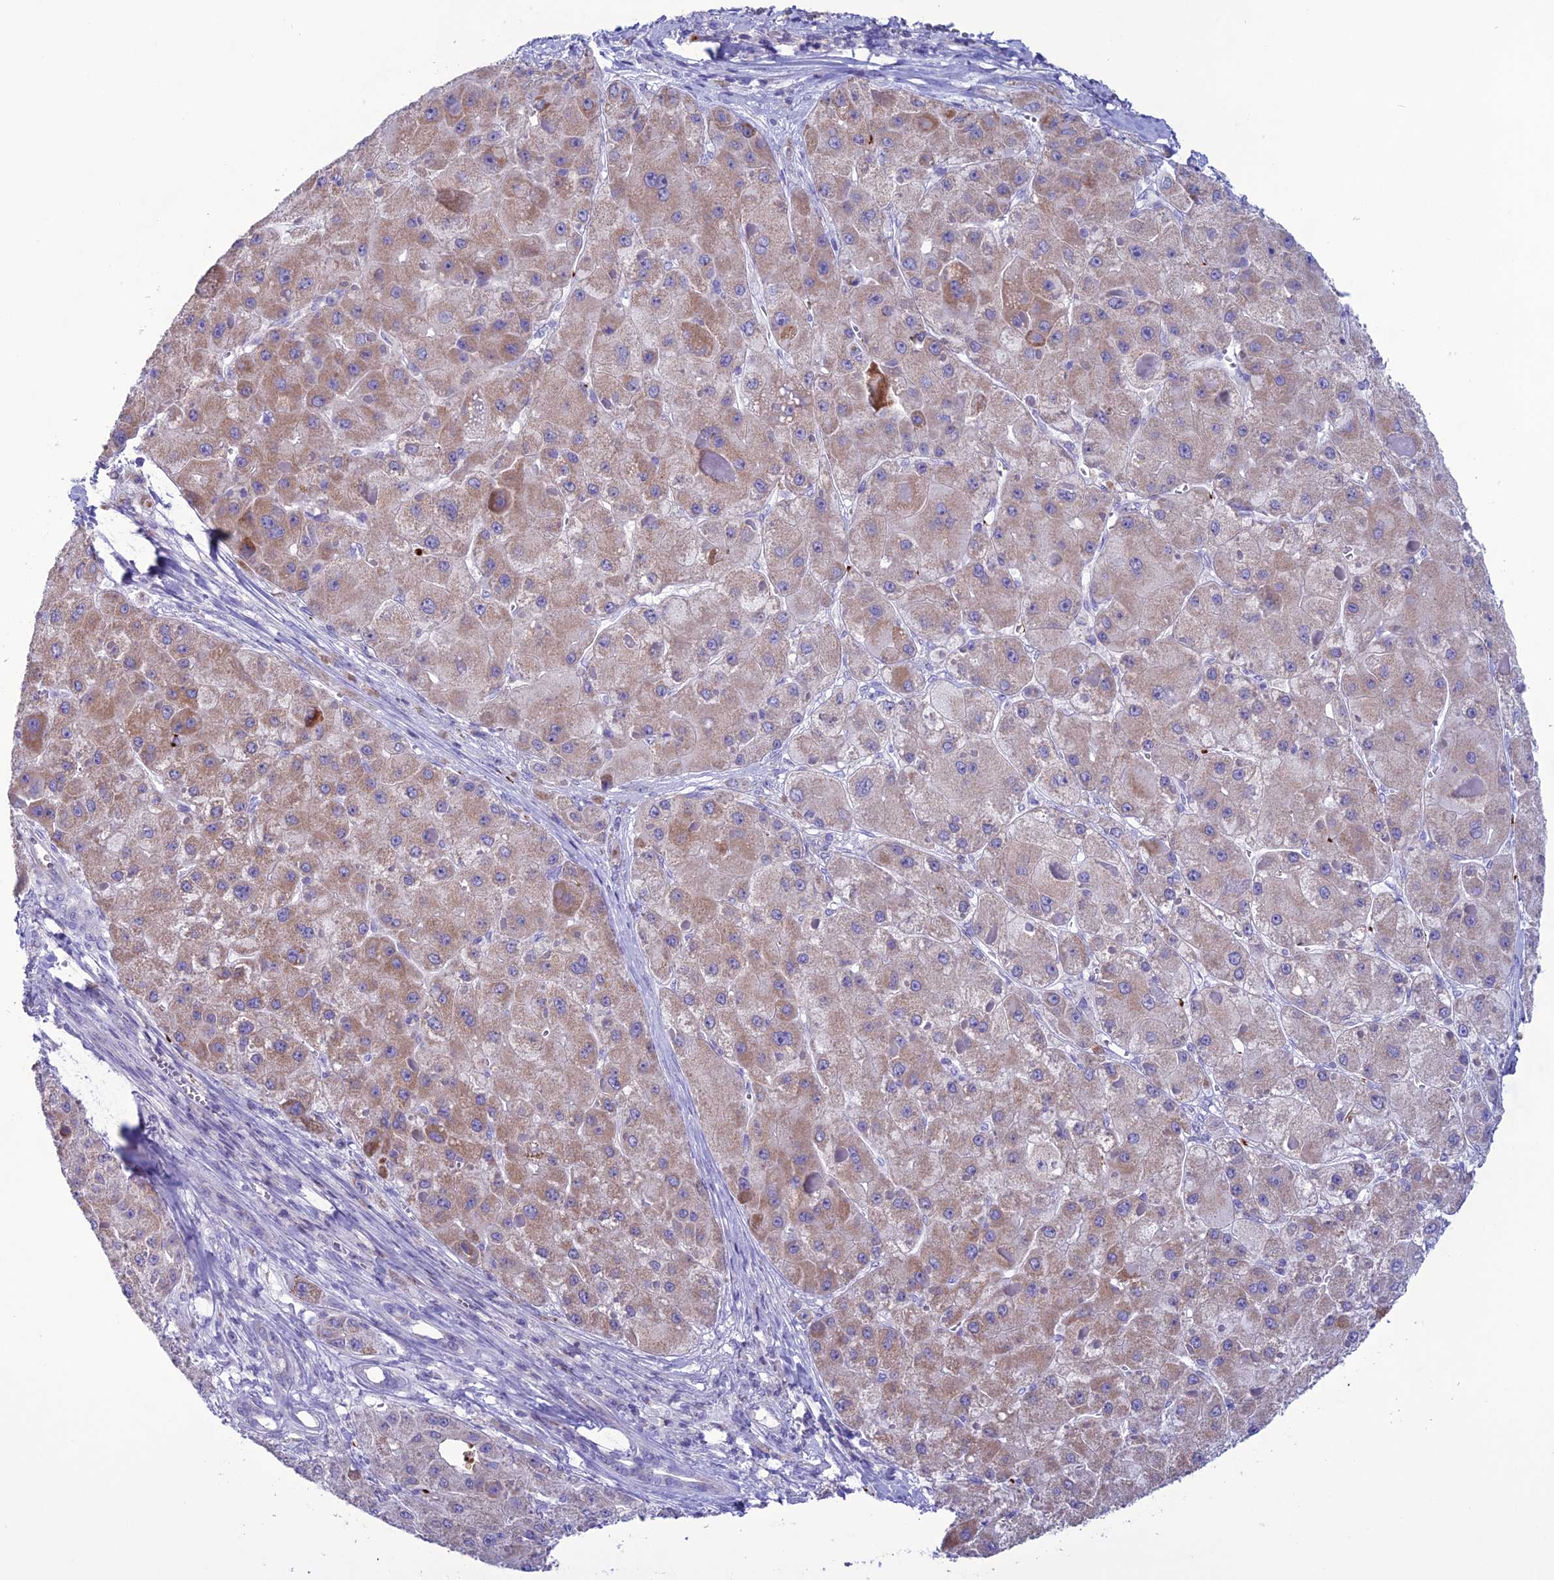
{"staining": {"intensity": "weak", "quantity": "25%-75%", "location": "cytoplasmic/membranous"}, "tissue": "liver cancer", "cell_type": "Tumor cells", "image_type": "cancer", "snomed": [{"axis": "morphology", "description": "Carcinoma, Hepatocellular, NOS"}, {"axis": "topography", "description": "Liver"}], "caption": "Immunohistochemistry of hepatocellular carcinoma (liver) shows low levels of weak cytoplasmic/membranous staining in about 25%-75% of tumor cells.", "gene": "C21orf140", "patient": {"sex": "female", "age": 73}}